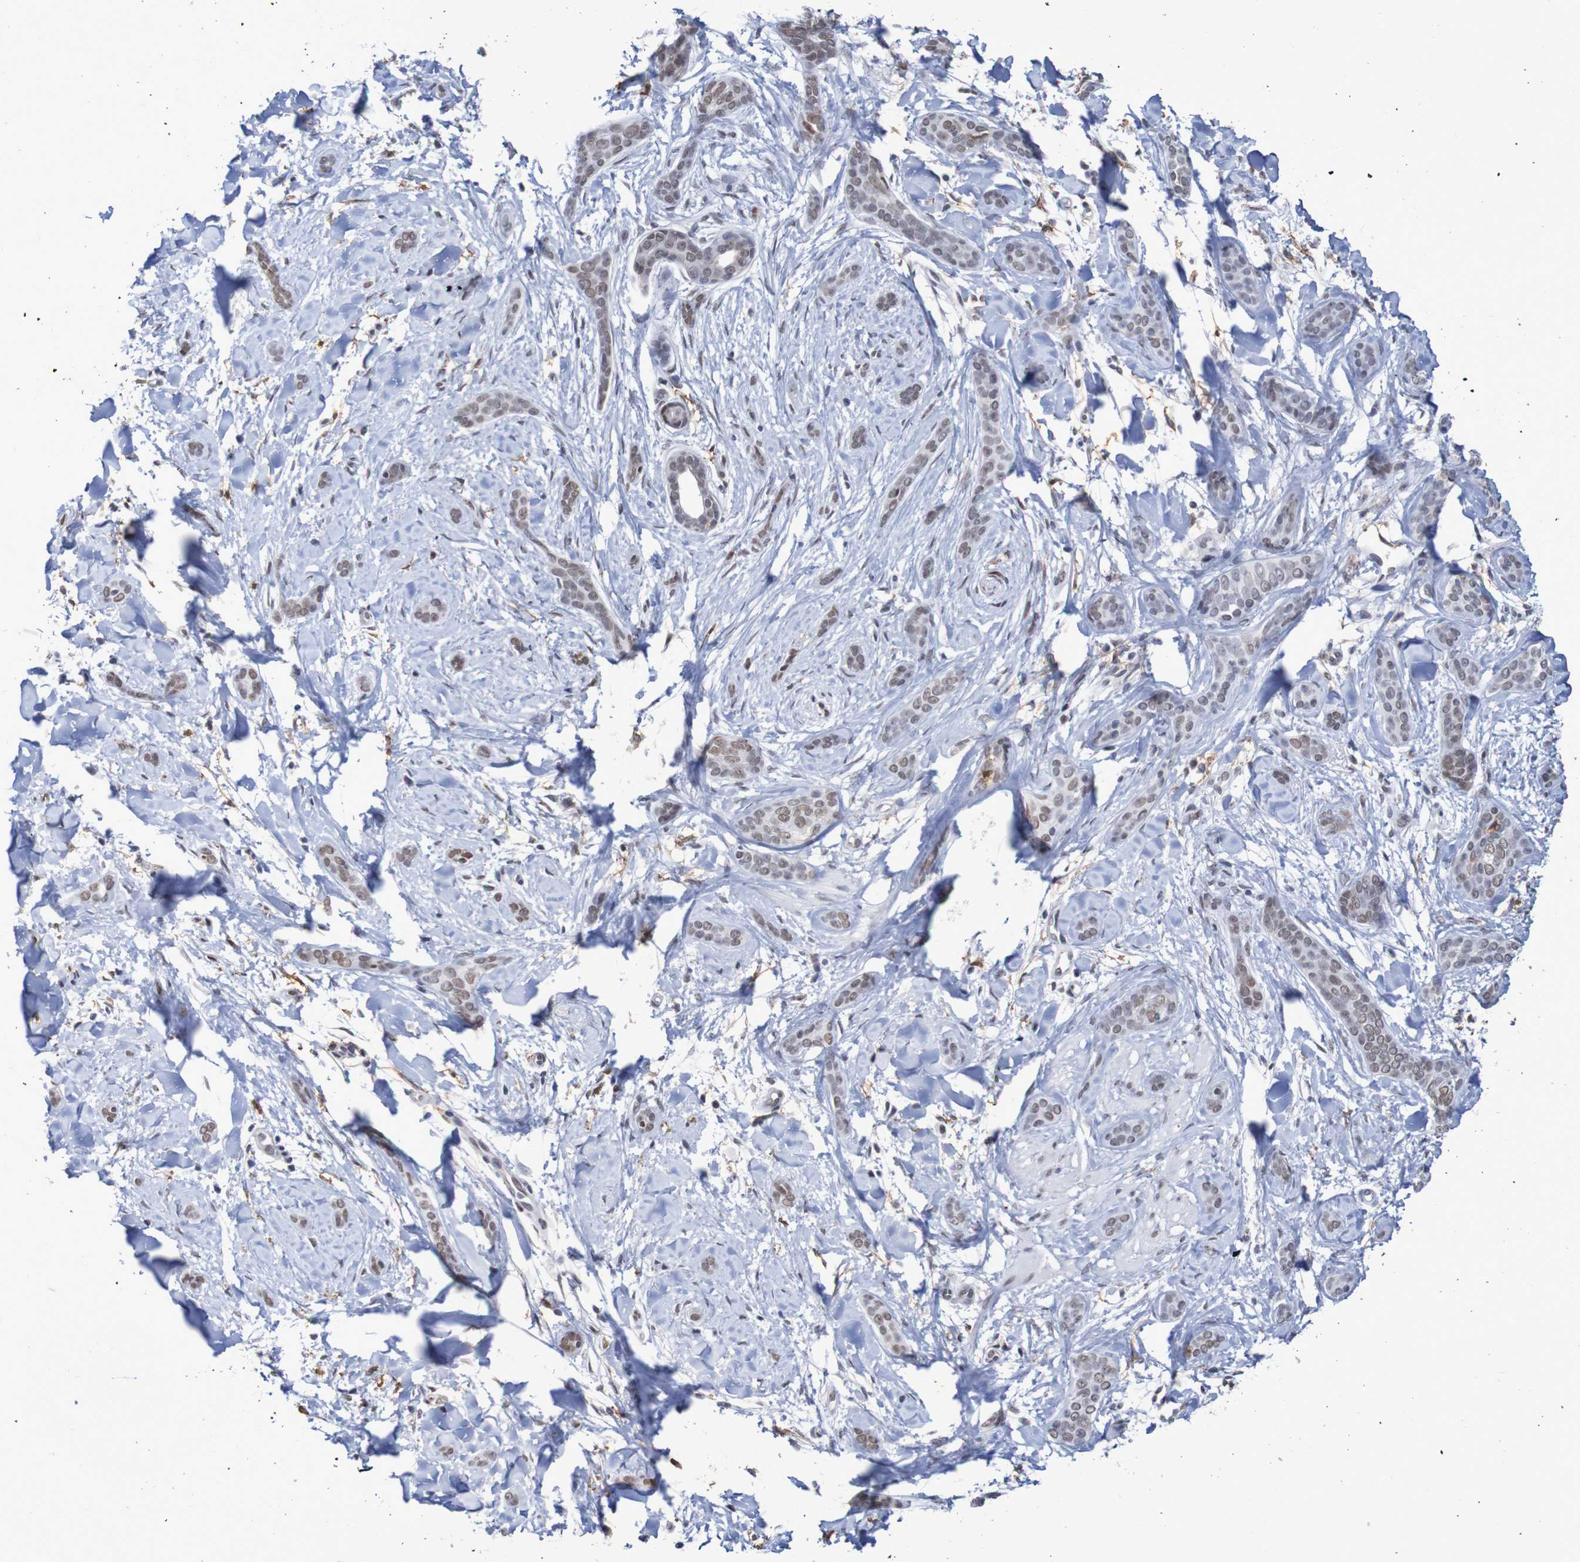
{"staining": {"intensity": "weak", "quantity": ">75%", "location": "nuclear"}, "tissue": "skin cancer", "cell_type": "Tumor cells", "image_type": "cancer", "snomed": [{"axis": "morphology", "description": "Basal cell carcinoma"}, {"axis": "morphology", "description": "Adnexal tumor, benign"}, {"axis": "topography", "description": "Skin"}], "caption": "A histopathology image of human benign adnexal tumor (skin) stained for a protein shows weak nuclear brown staining in tumor cells. The staining was performed using DAB (3,3'-diaminobenzidine) to visualize the protein expression in brown, while the nuclei were stained in blue with hematoxylin (Magnification: 20x).", "gene": "MRTFB", "patient": {"sex": "female", "age": 42}}